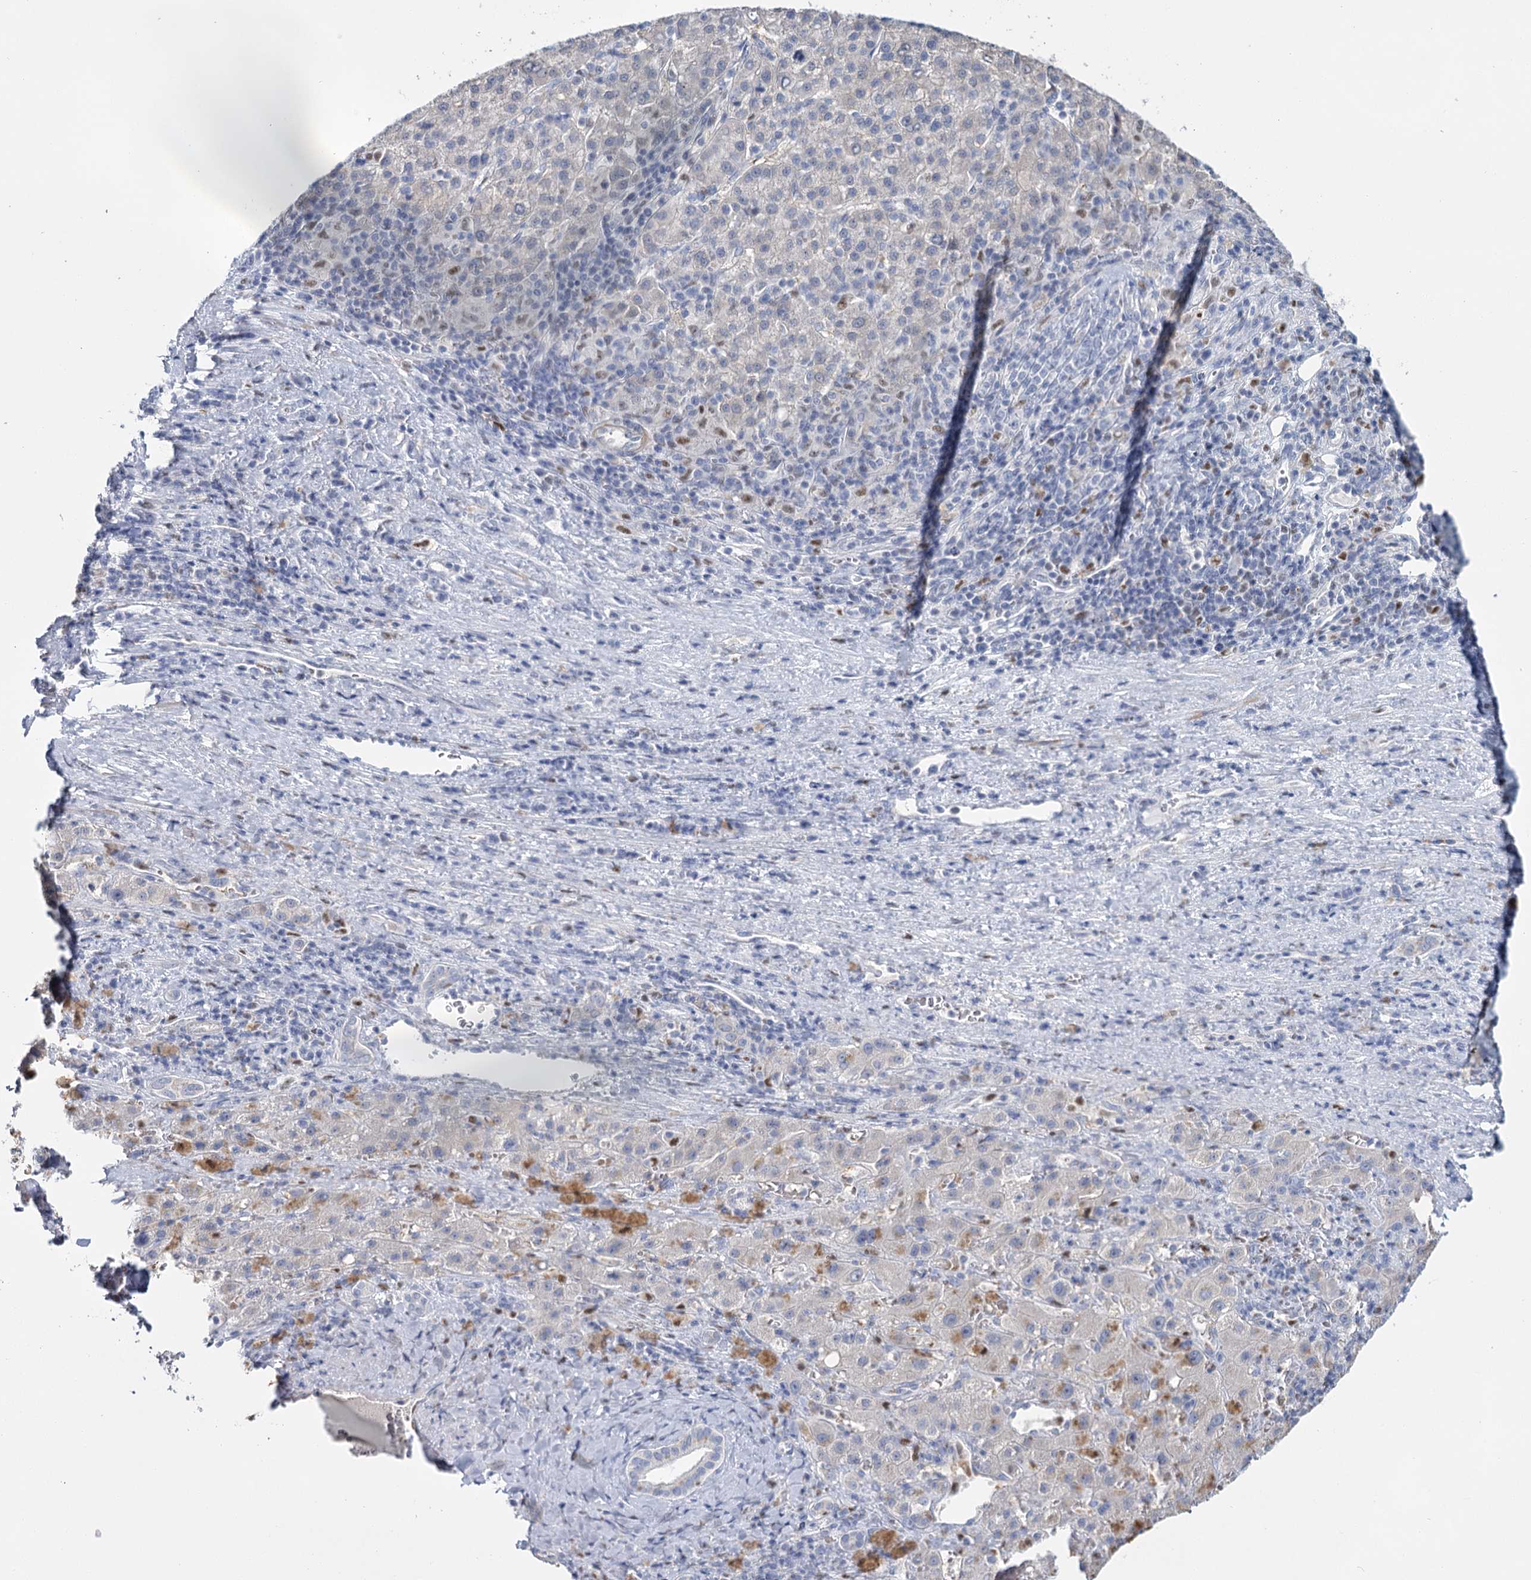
{"staining": {"intensity": "negative", "quantity": "none", "location": "none"}, "tissue": "liver cancer", "cell_type": "Tumor cells", "image_type": "cancer", "snomed": [{"axis": "morphology", "description": "Carcinoma, Hepatocellular, NOS"}, {"axis": "topography", "description": "Liver"}], "caption": "High magnification brightfield microscopy of liver cancer stained with DAB (brown) and counterstained with hematoxylin (blue): tumor cells show no significant staining.", "gene": "IGSF3", "patient": {"sex": "female", "age": 58}}